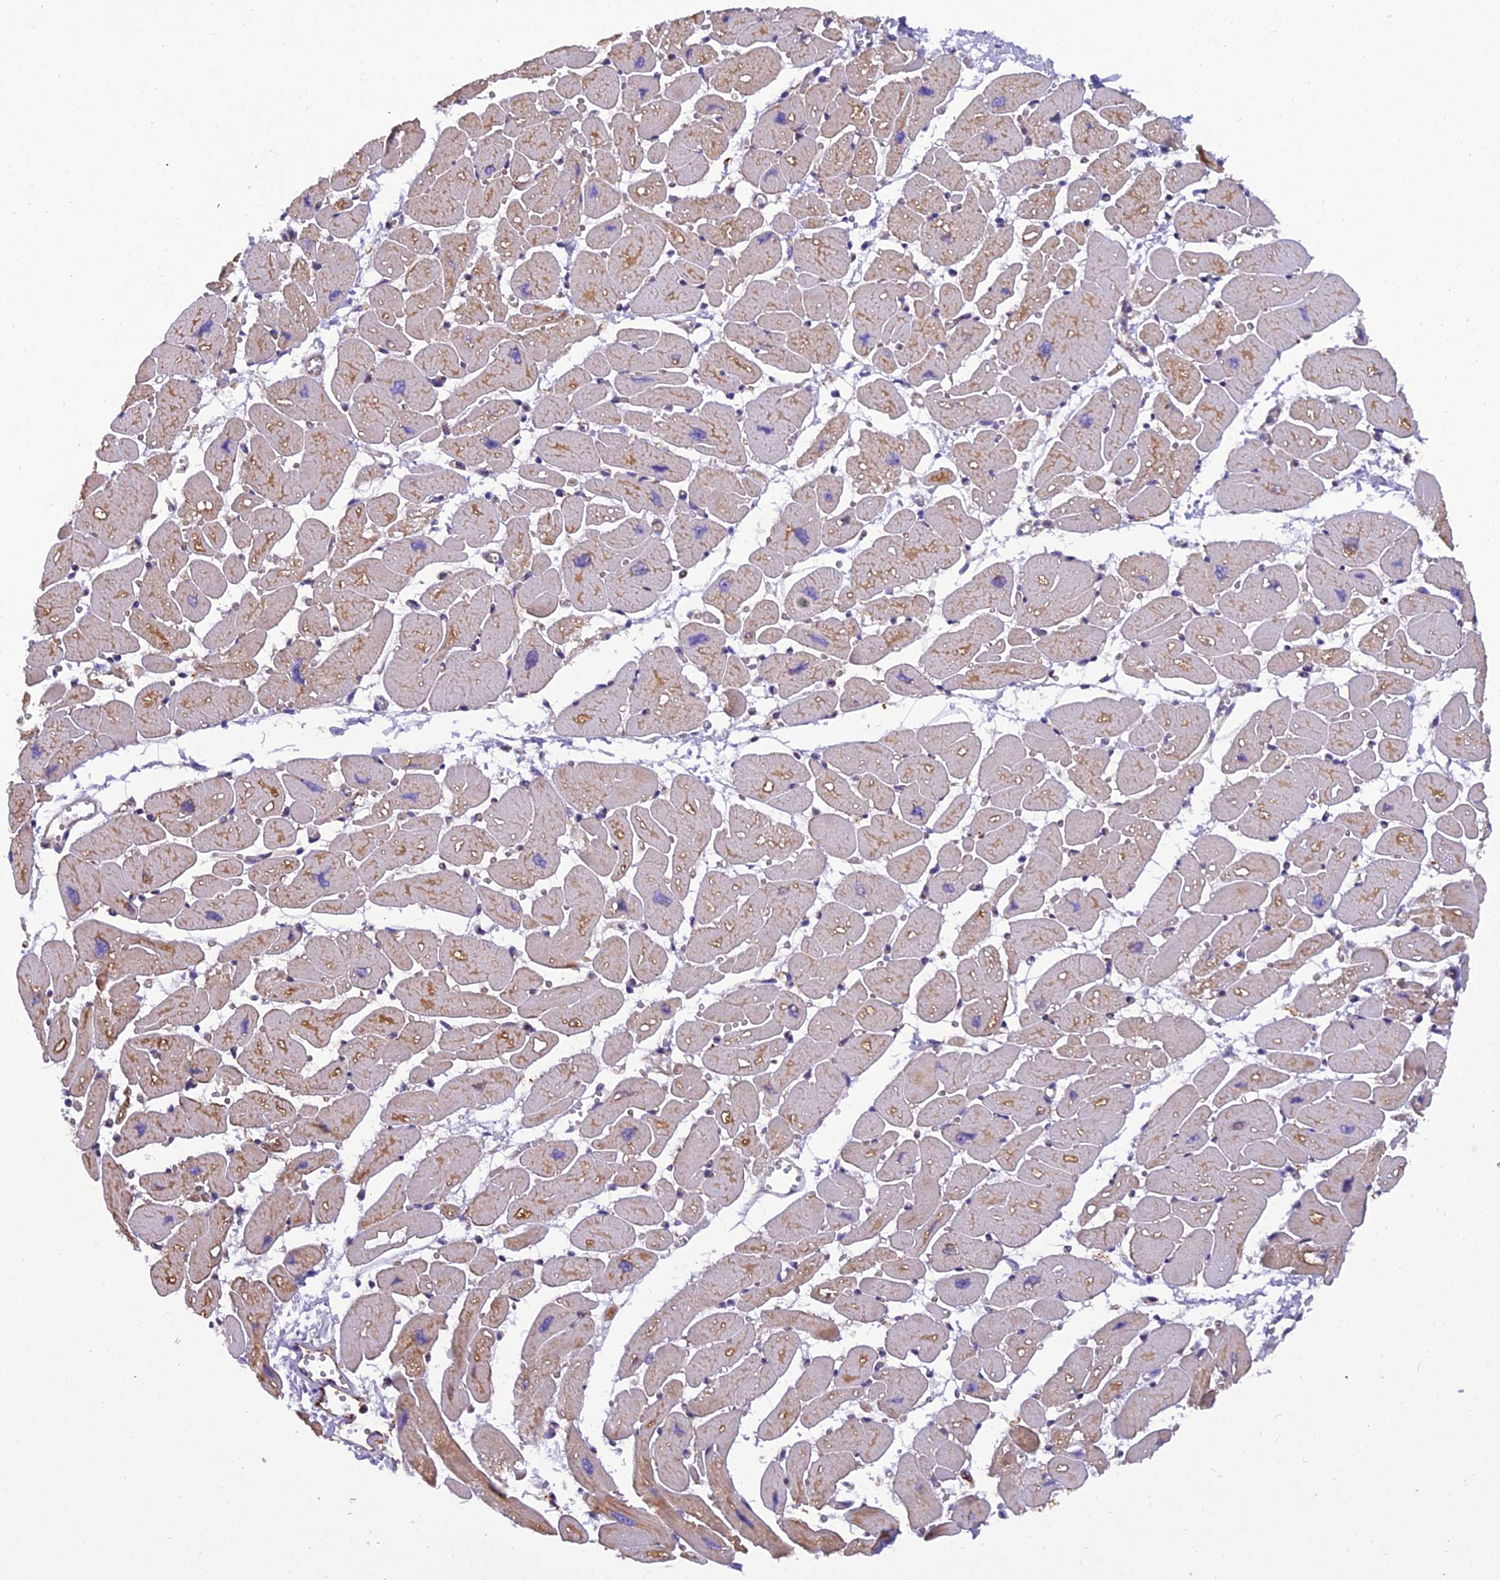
{"staining": {"intensity": "moderate", "quantity": "25%-75%", "location": "cytoplasmic/membranous"}, "tissue": "heart muscle", "cell_type": "Cardiomyocytes", "image_type": "normal", "snomed": [{"axis": "morphology", "description": "Normal tissue, NOS"}, {"axis": "topography", "description": "Heart"}], "caption": "High-magnification brightfield microscopy of unremarkable heart muscle stained with DAB (brown) and counterstained with hematoxylin (blue). cardiomyocytes exhibit moderate cytoplasmic/membranous staining is appreciated in approximately25%-75% of cells.", "gene": "GPD1", "patient": {"sex": "female", "age": 54}}